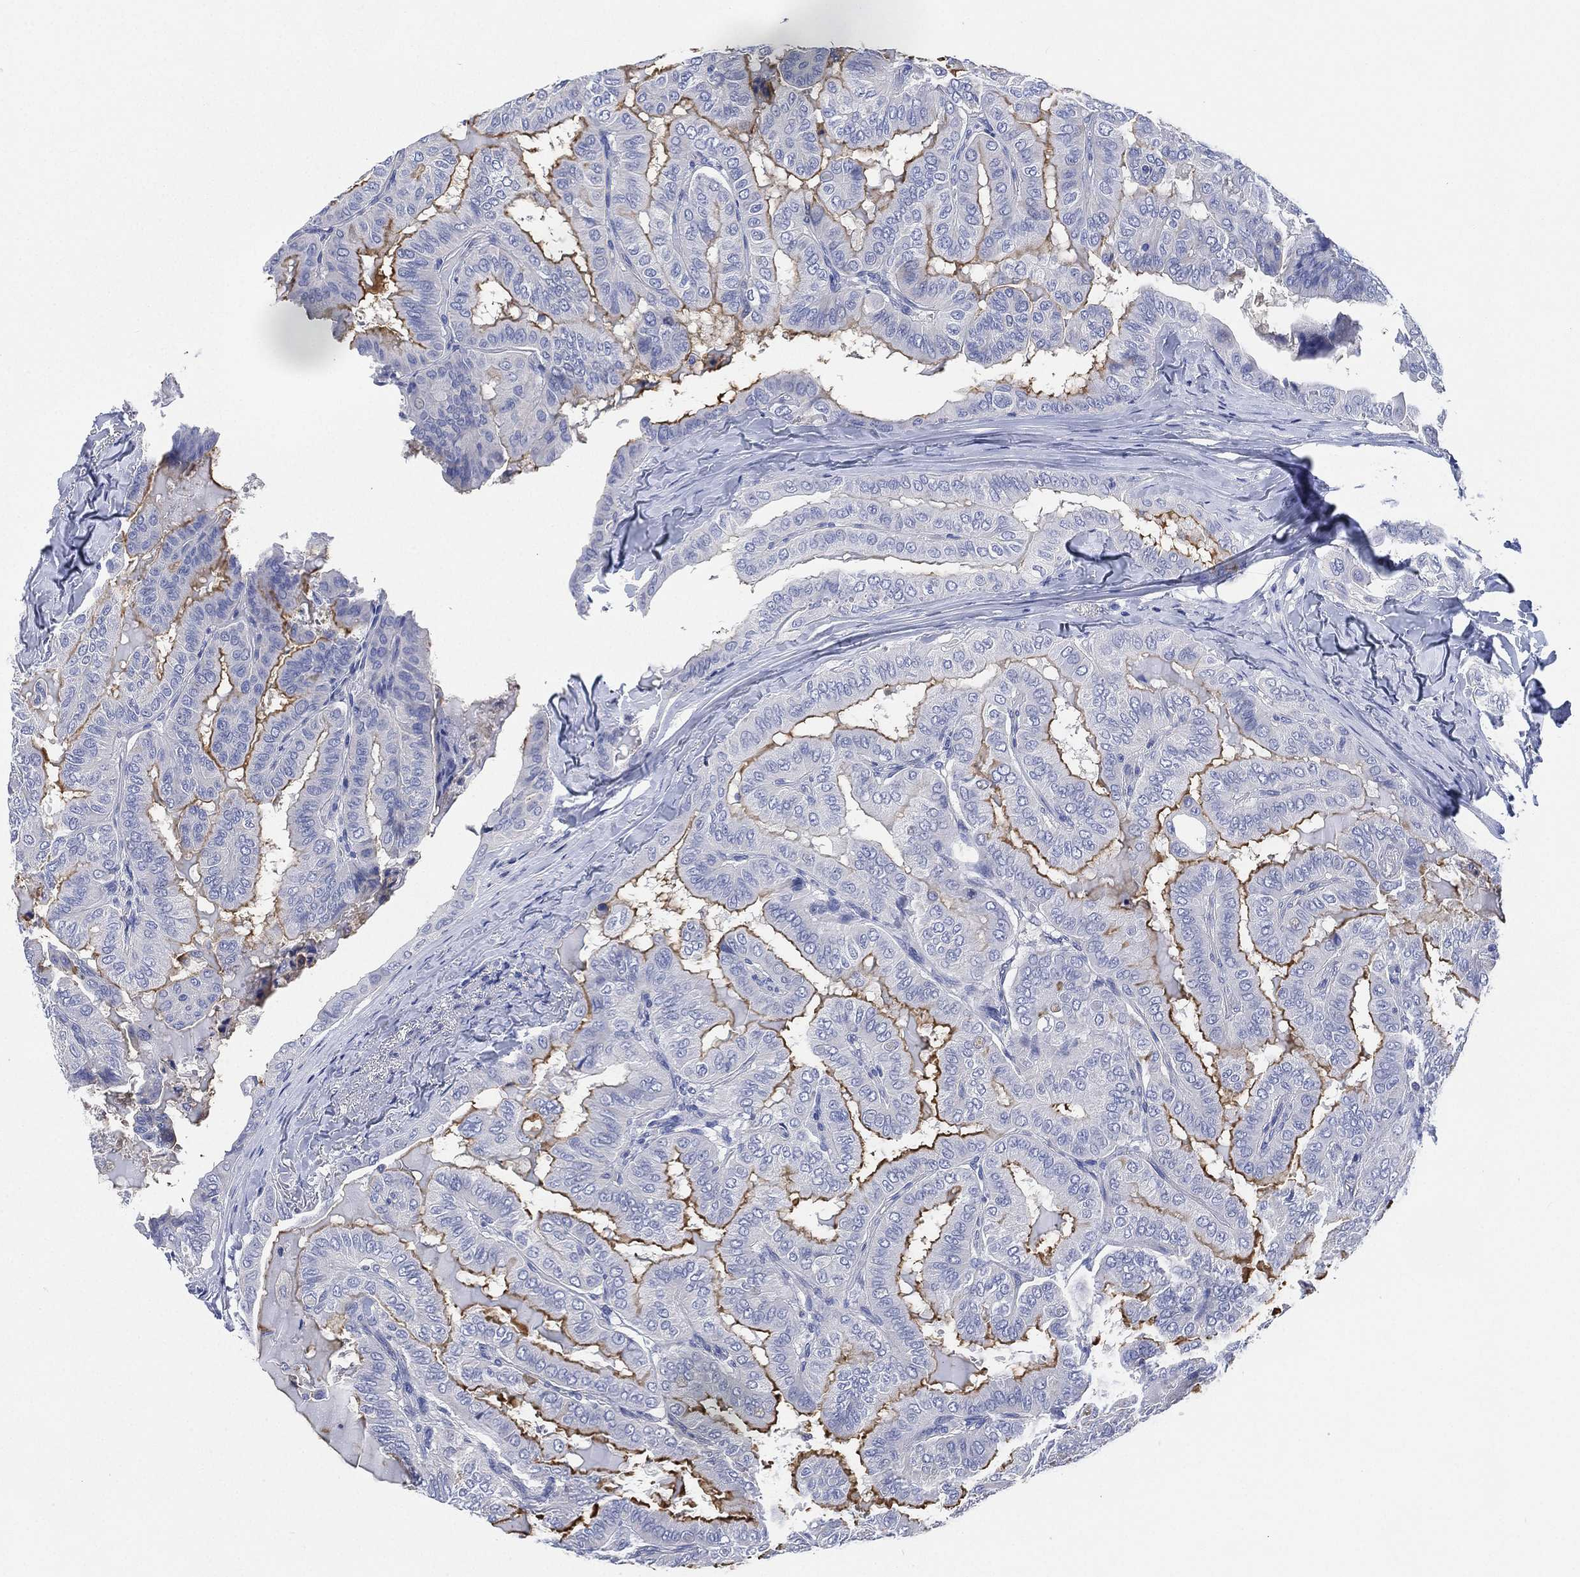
{"staining": {"intensity": "strong", "quantity": "<25%", "location": "cytoplasmic/membranous"}, "tissue": "thyroid cancer", "cell_type": "Tumor cells", "image_type": "cancer", "snomed": [{"axis": "morphology", "description": "Papillary adenocarcinoma, NOS"}, {"axis": "topography", "description": "Thyroid gland"}], "caption": "There is medium levels of strong cytoplasmic/membranous expression in tumor cells of thyroid cancer (papillary adenocarcinoma), as demonstrated by immunohistochemical staining (brown color).", "gene": "CCDC70", "patient": {"sex": "female", "age": 68}}